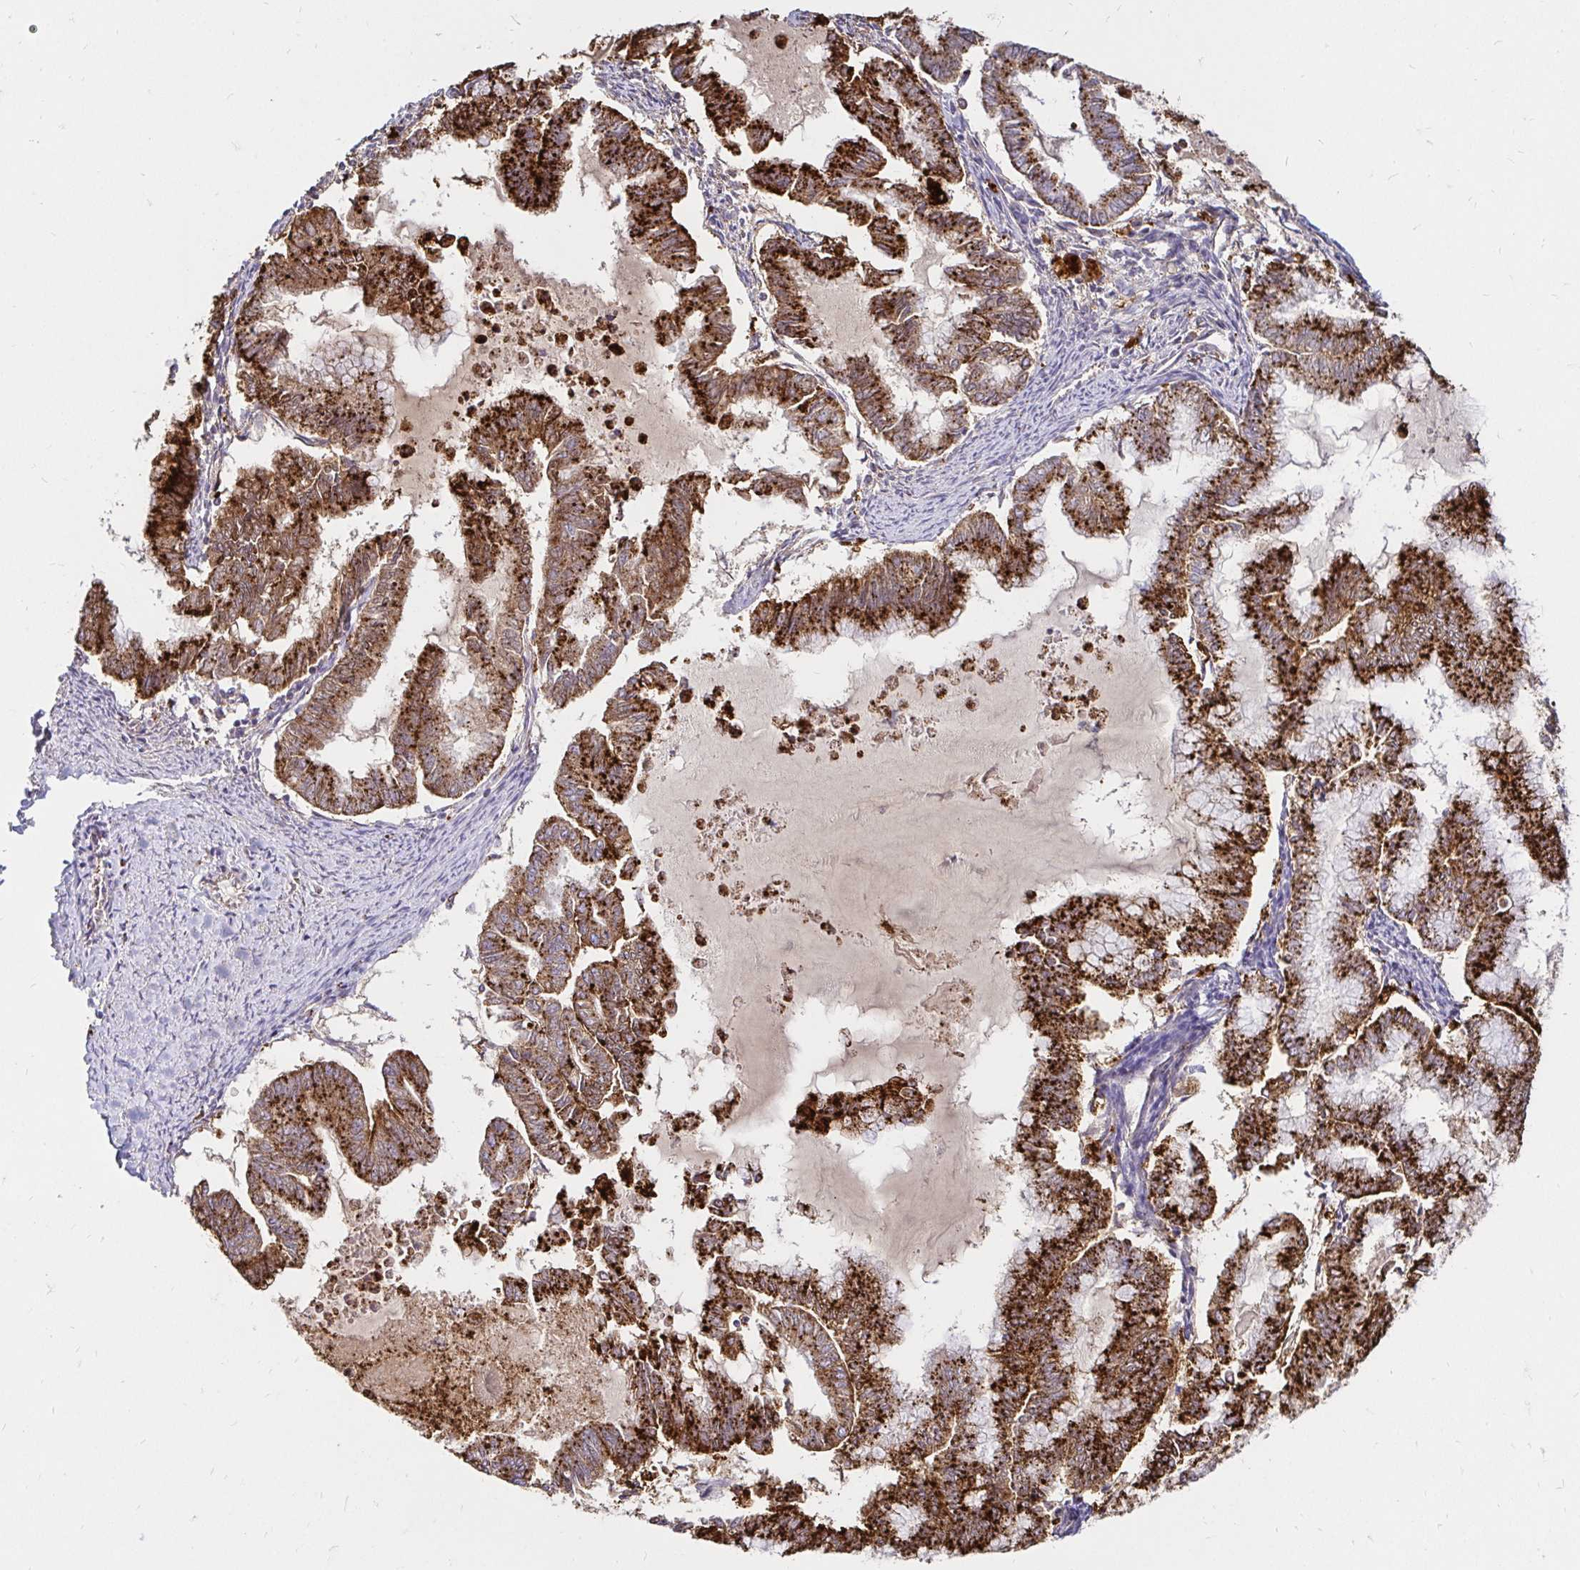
{"staining": {"intensity": "strong", "quantity": ">75%", "location": "cytoplasmic/membranous"}, "tissue": "endometrial cancer", "cell_type": "Tumor cells", "image_type": "cancer", "snomed": [{"axis": "morphology", "description": "Adenocarcinoma, NOS"}, {"axis": "topography", "description": "Endometrium"}], "caption": "Immunohistochemistry (IHC) staining of endometrial cancer, which displays high levels of strong cytoplasmic/membranous positivity in approximately >75% of tumor cells indicating strong cytoplasmic/membranous protein staining. The staining was performed using DAB (brown) for protein detection and nuclei were counterstained in hematoxylin (blue).", "gene": "FUCA1", "patient": {"sex": "female", "age": 79}}